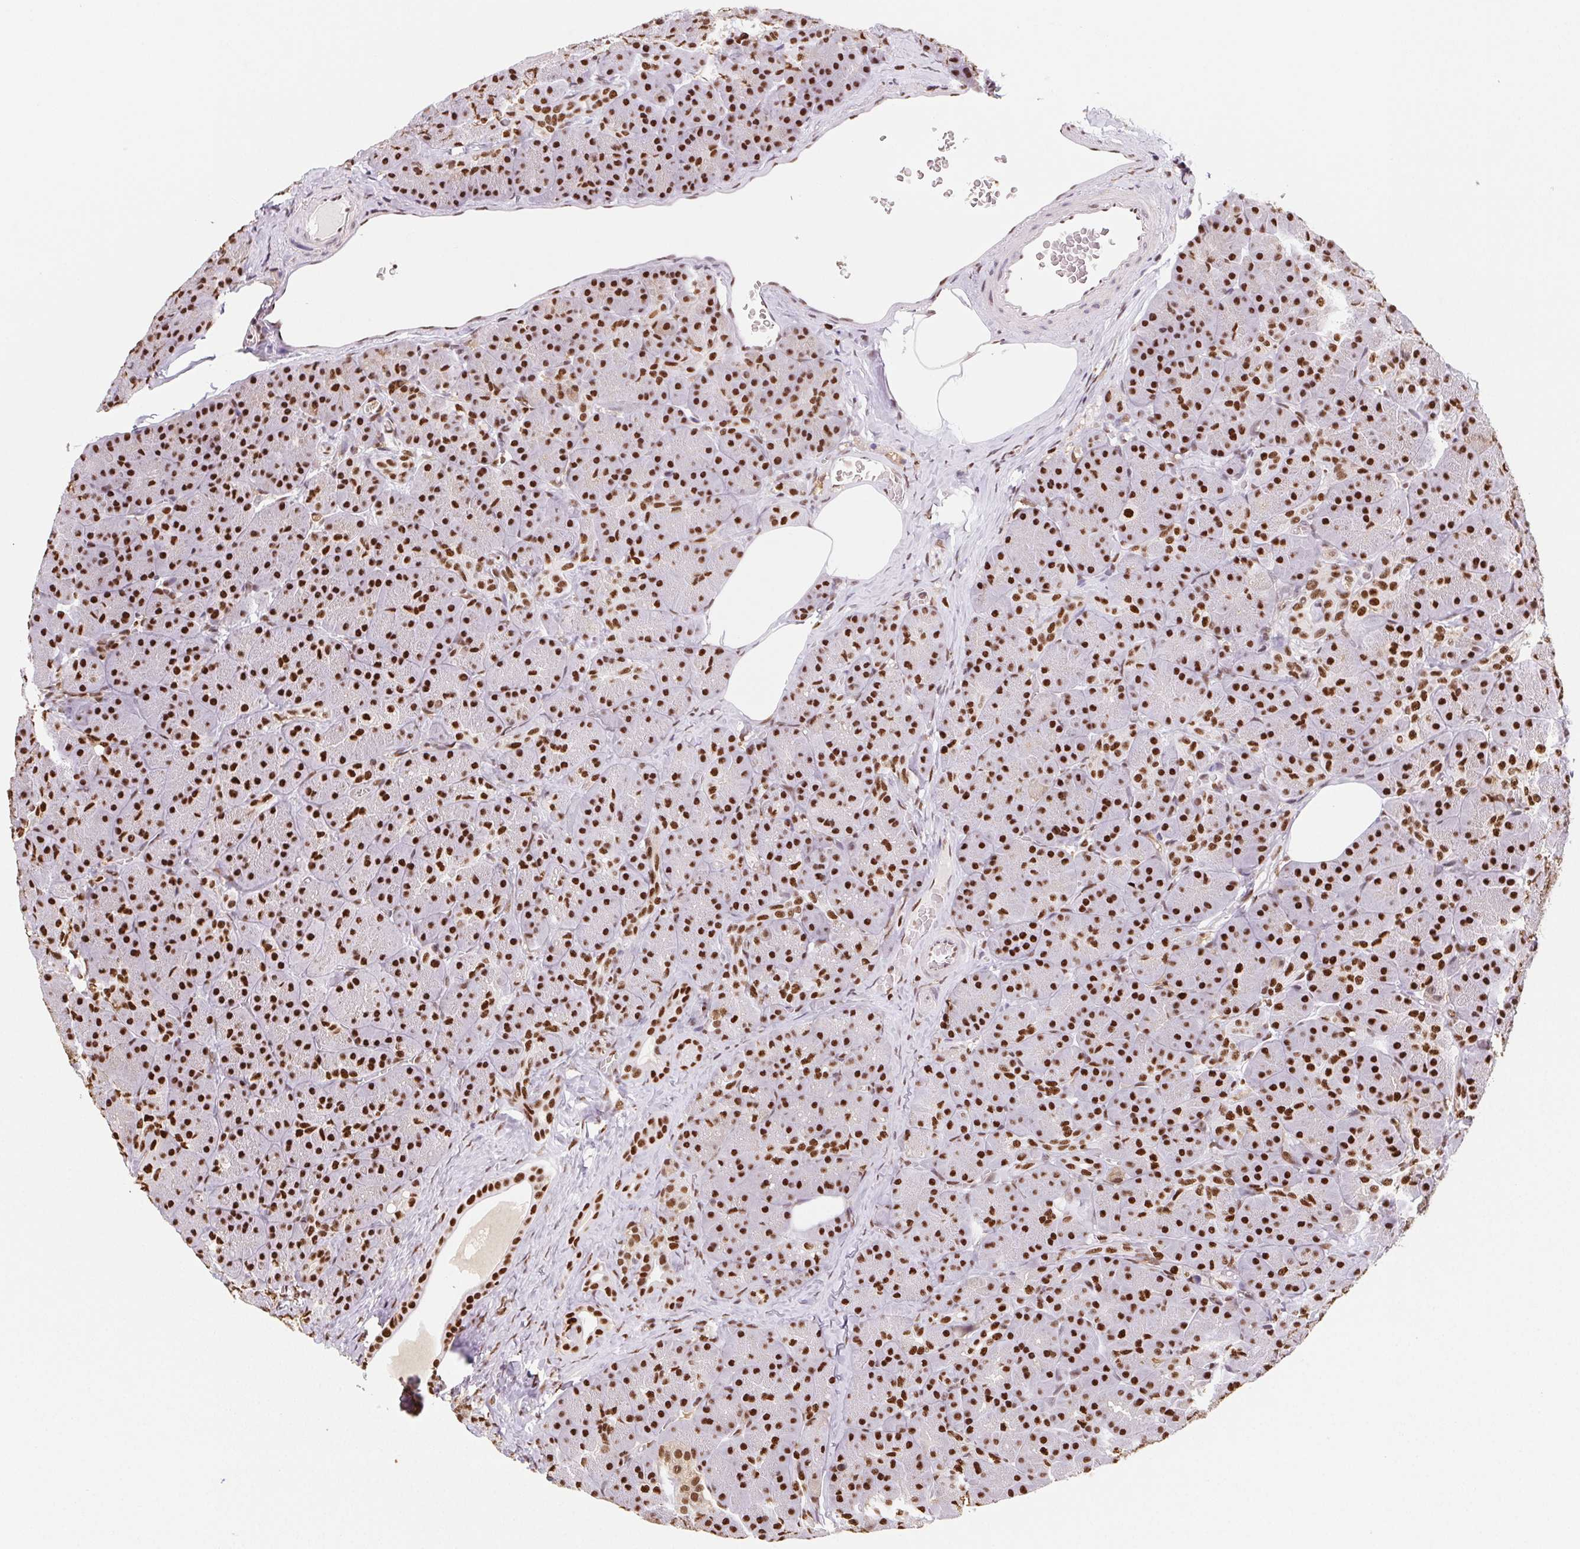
{"staining": {"intensity": "strong", "quantity": ">75%", "location": "nuclear"}, "tissue": "pancreas", "cell_type": "Exocrine glandular cells", "image_type": "normal", "snomed": [{"axis": "morphology", "description": "Normal tissue, NOS"}, {"axis": "topography", "description": "Pancreas"}], "caption": "Protein staining of unremarkable pancreas demonstrates strong nuclear staining in about >75% of exocrine glandular cells. (IHC, brightfield microscopy, high magnification).", "gene": "SETSIP", "patient": {"sex": "male", "age": 57}}